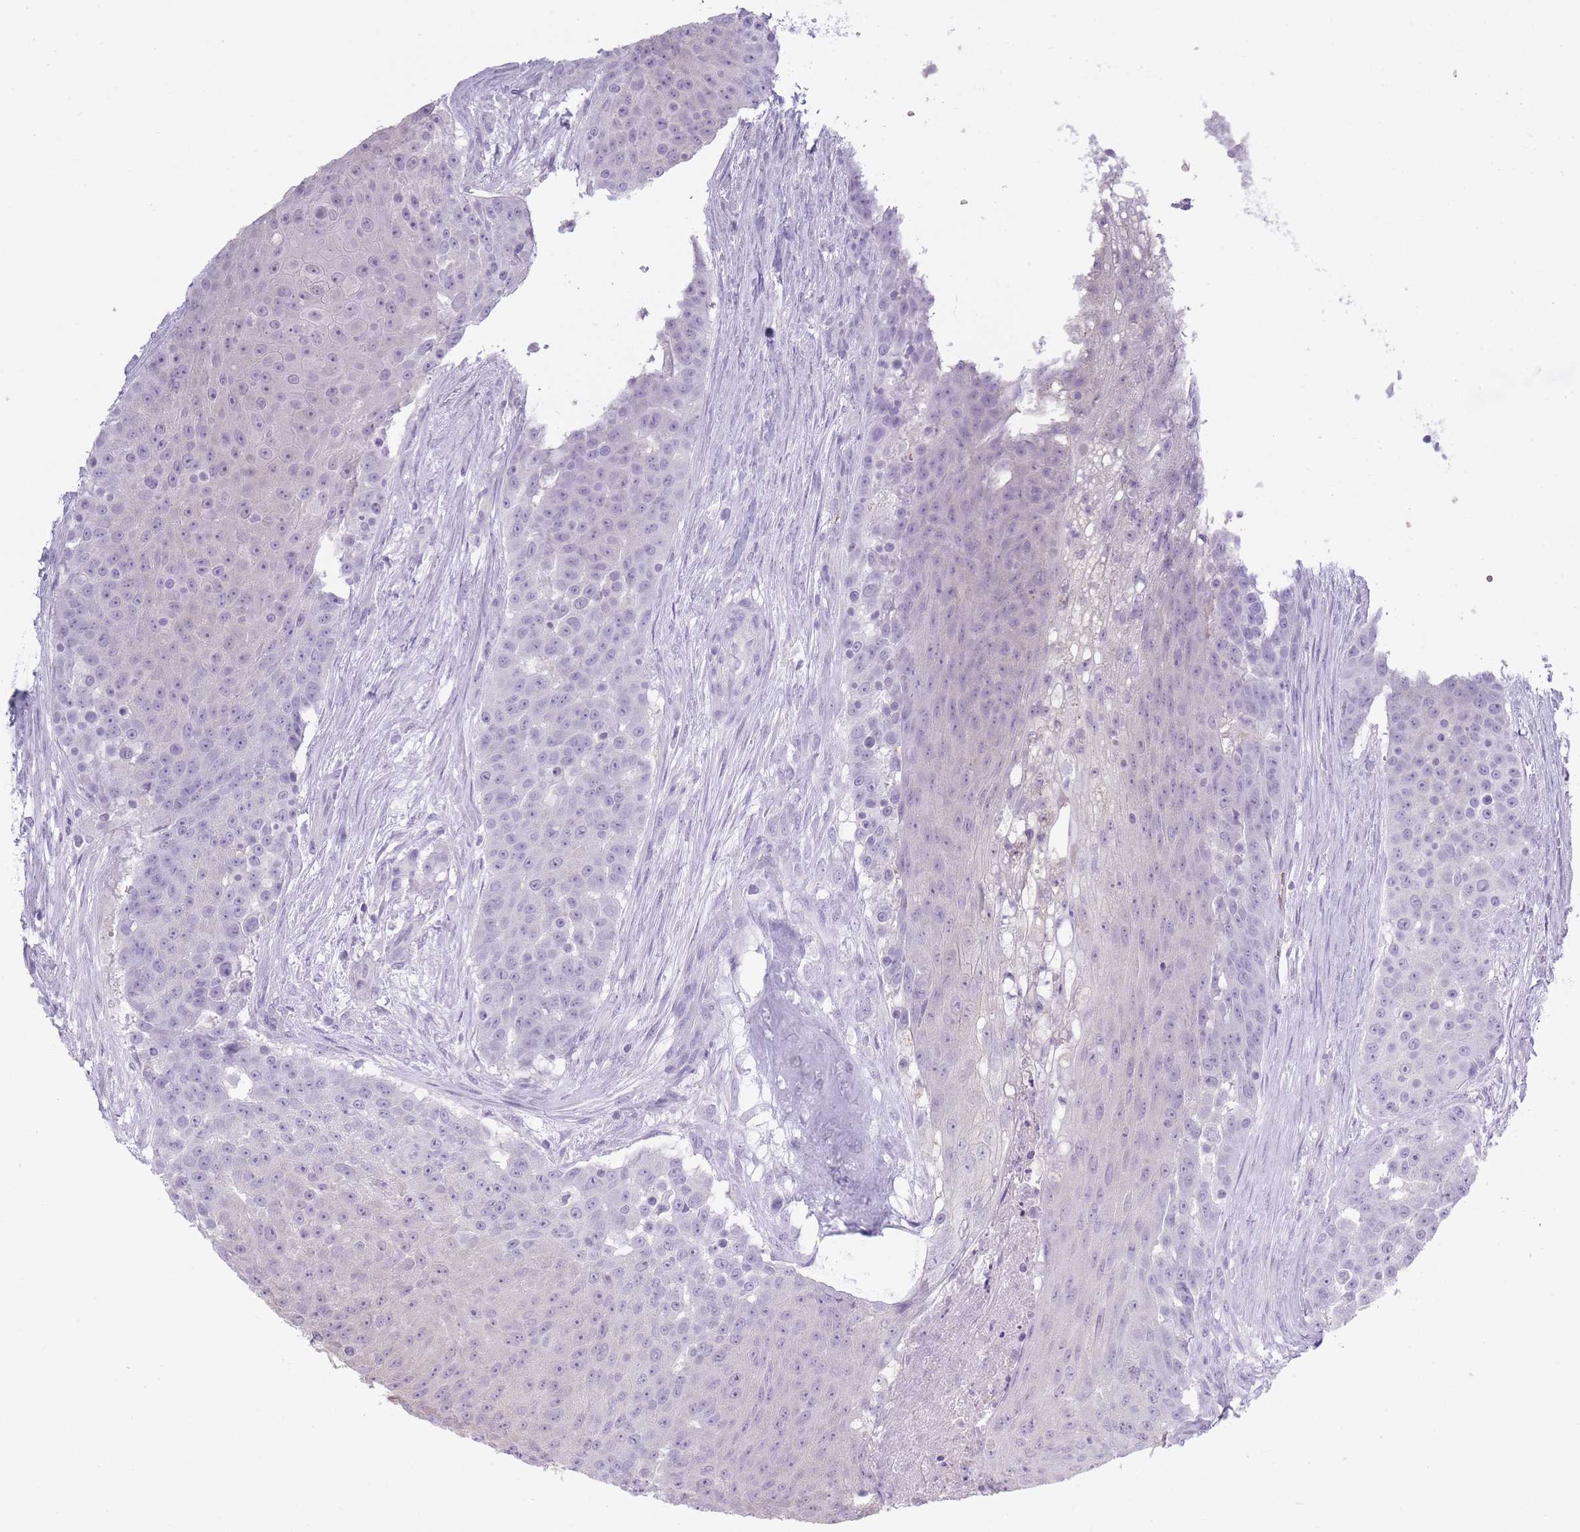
{"staining": {"intensity": "negative", "quantity": "none", "location": "none"}, "tissue": "urothelial cancer", "cell_type": "Tumor cells", "image_type": "cancer", "snomed": [{"axis": "morphology", "description": "Urothelial carcinoma, High grade"}, {"axis": "topography", "description": "Urinary bladder"}], "caption": "IHC histopathology image of neoplastic tissue: urothelial carcinoma (high-grade) stained with DAB (3,3'-diaminobenzidine) shows no significant protein staining in tumor cells.", "gene": "OR7C1", "patient": {"sex": "female", "age": 63}}